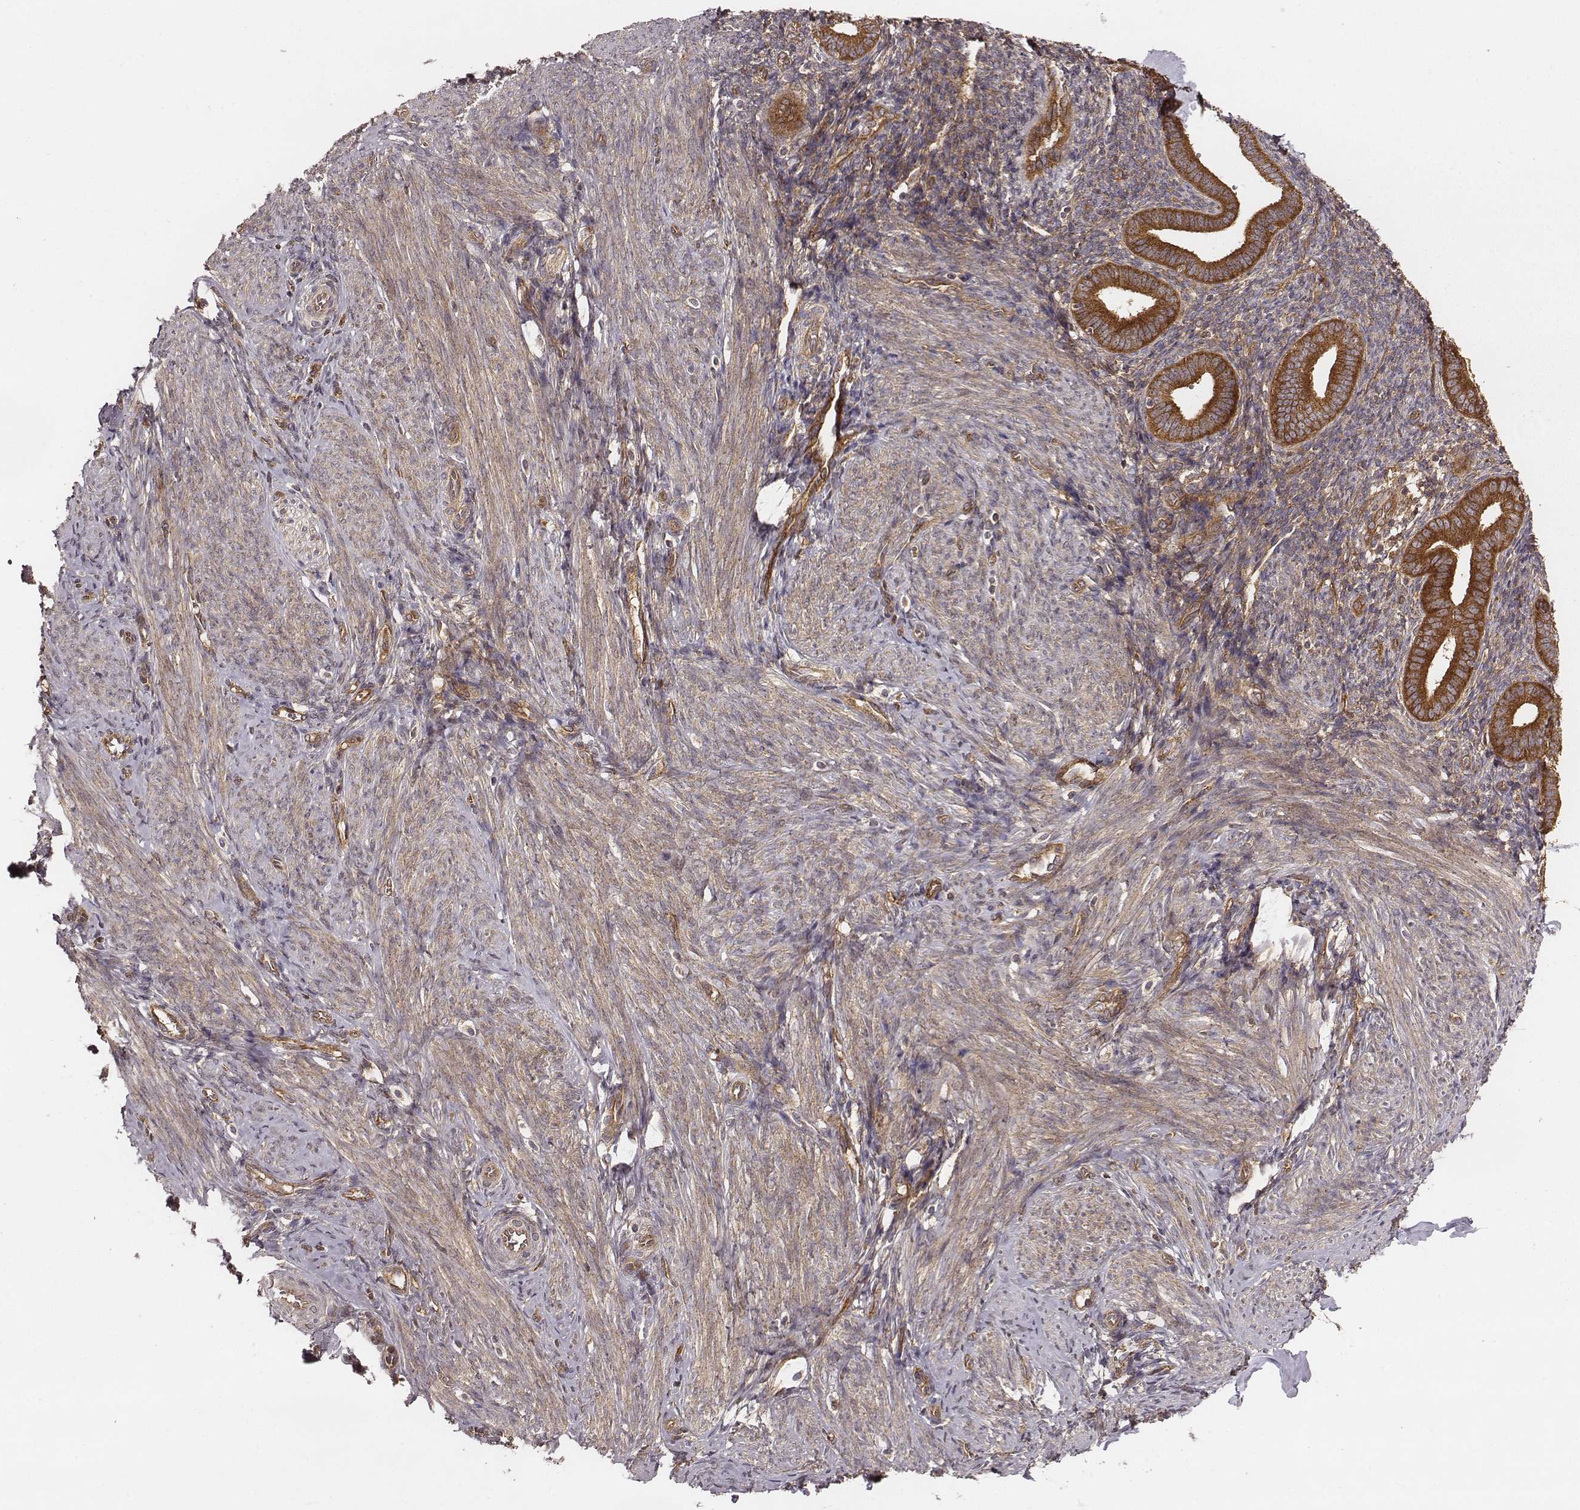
{"staining": {"intensity": "weak", "quantity": ">75%", "location": "cytoplasmic/membranous"}, "tissue": "endometrium", "cell_type": "Cells in endometrial stroma", "image_type": "normal", "snomed": [{"axis": "morphology", "description": "Normal tissue, NOS"}, {"axis": "topography", "description": "Endometrium"}], "caption": "Weak cytoplasmic/membranous protein expression is identified in approximately >75% of cells in endometrial stroma in endometrium.", "gene": "VPS26A", "patient": {"sex": "female", "age": 40}}